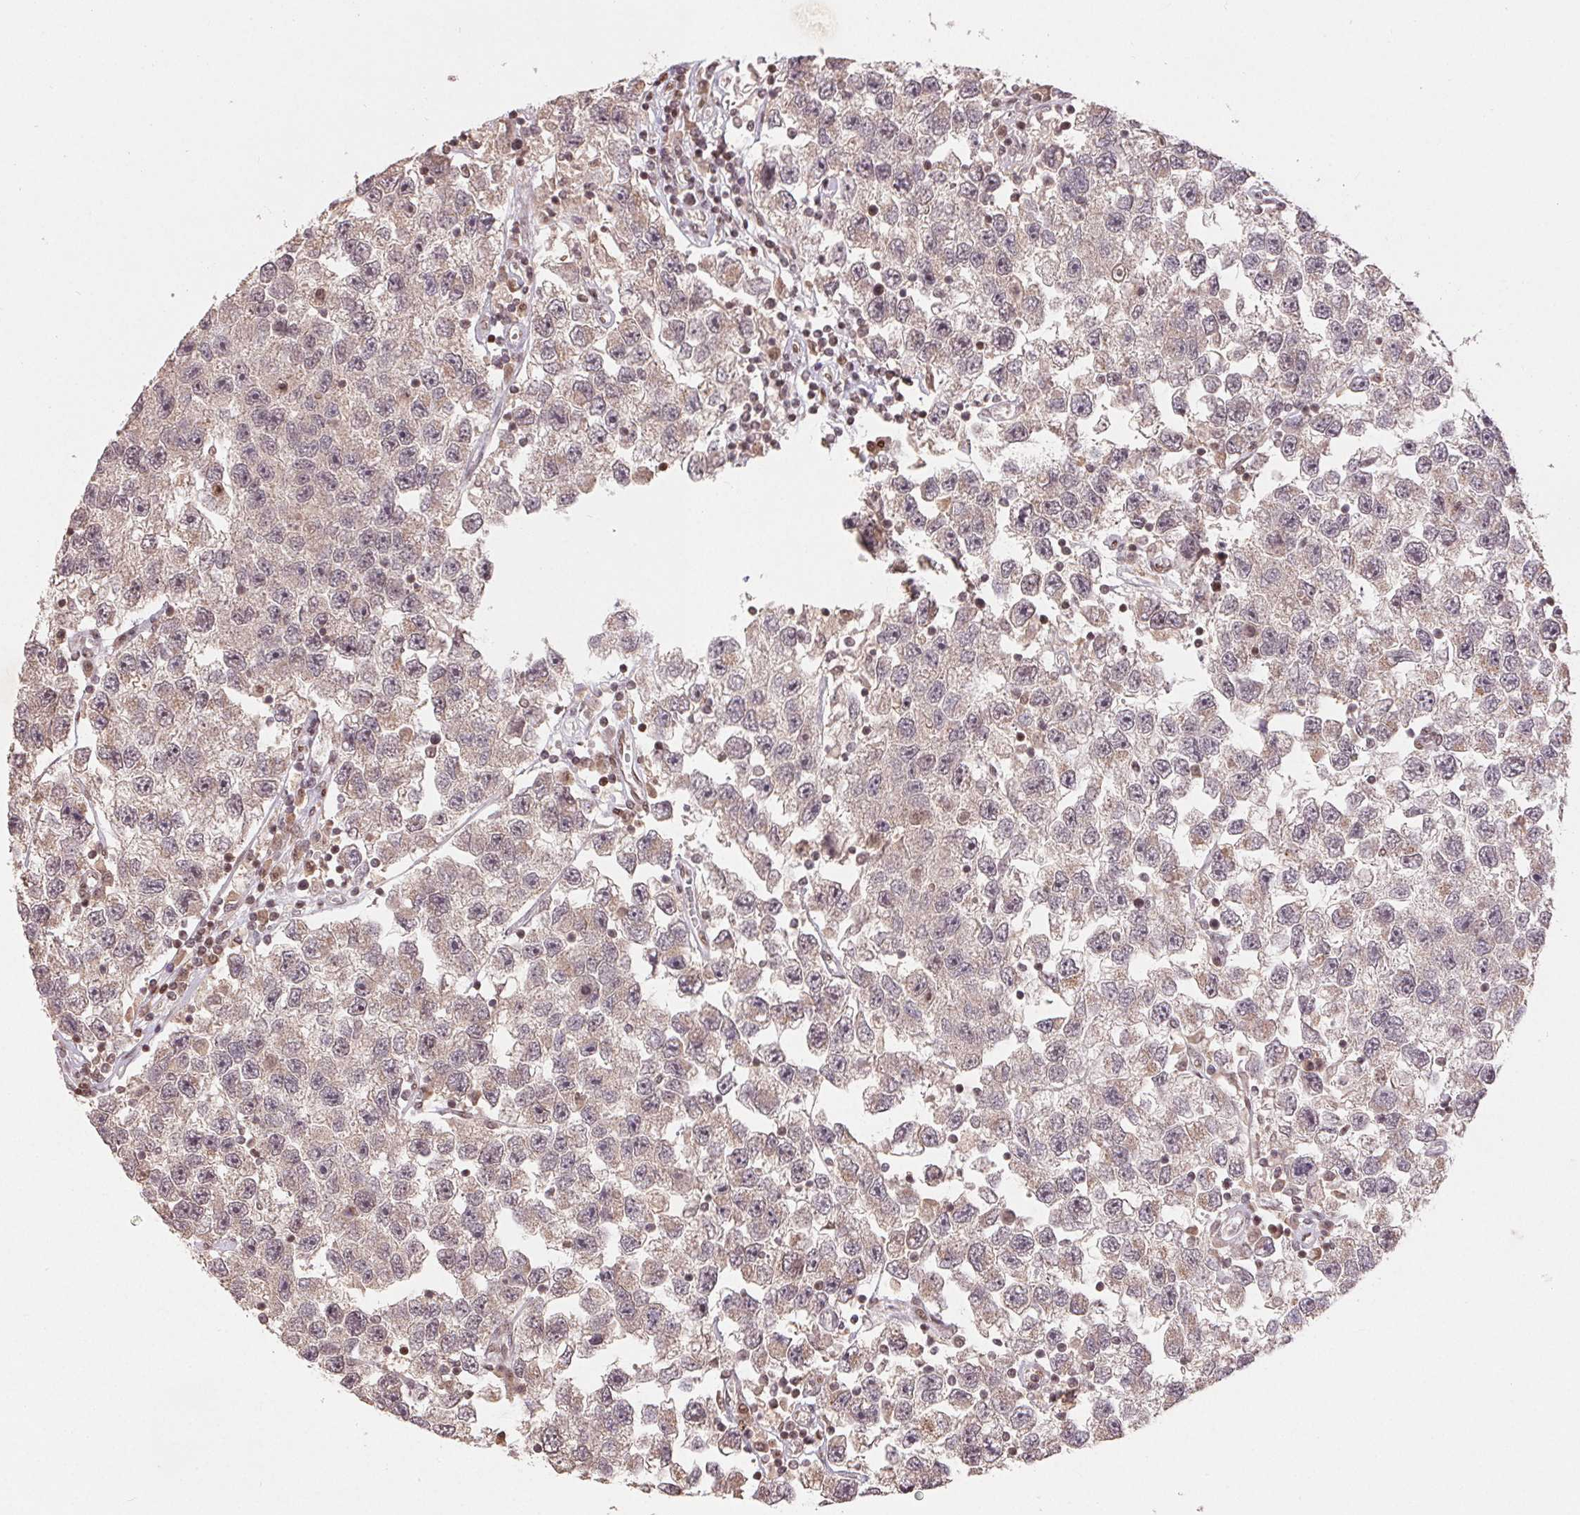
{"staining": {"intensity": "negative", "quantity": "none", "location": "none"}, "tissue": "testis cancer", "cell_type": "Tumor cells", "image_type": "cancer", "snomed": [{"axis": "morphology", "description": "Seminoma, NOS"}, {"axis": "topography", "description": "Testis"}], "caption": "DAB (3,3'-diaminobenzidine) immunohistochemical staining of human testis cancer demonstrates no significant expression in tumor cells.", "gene": "MAPKAPK2", "patient": {"sex": "male", "age": 26}}